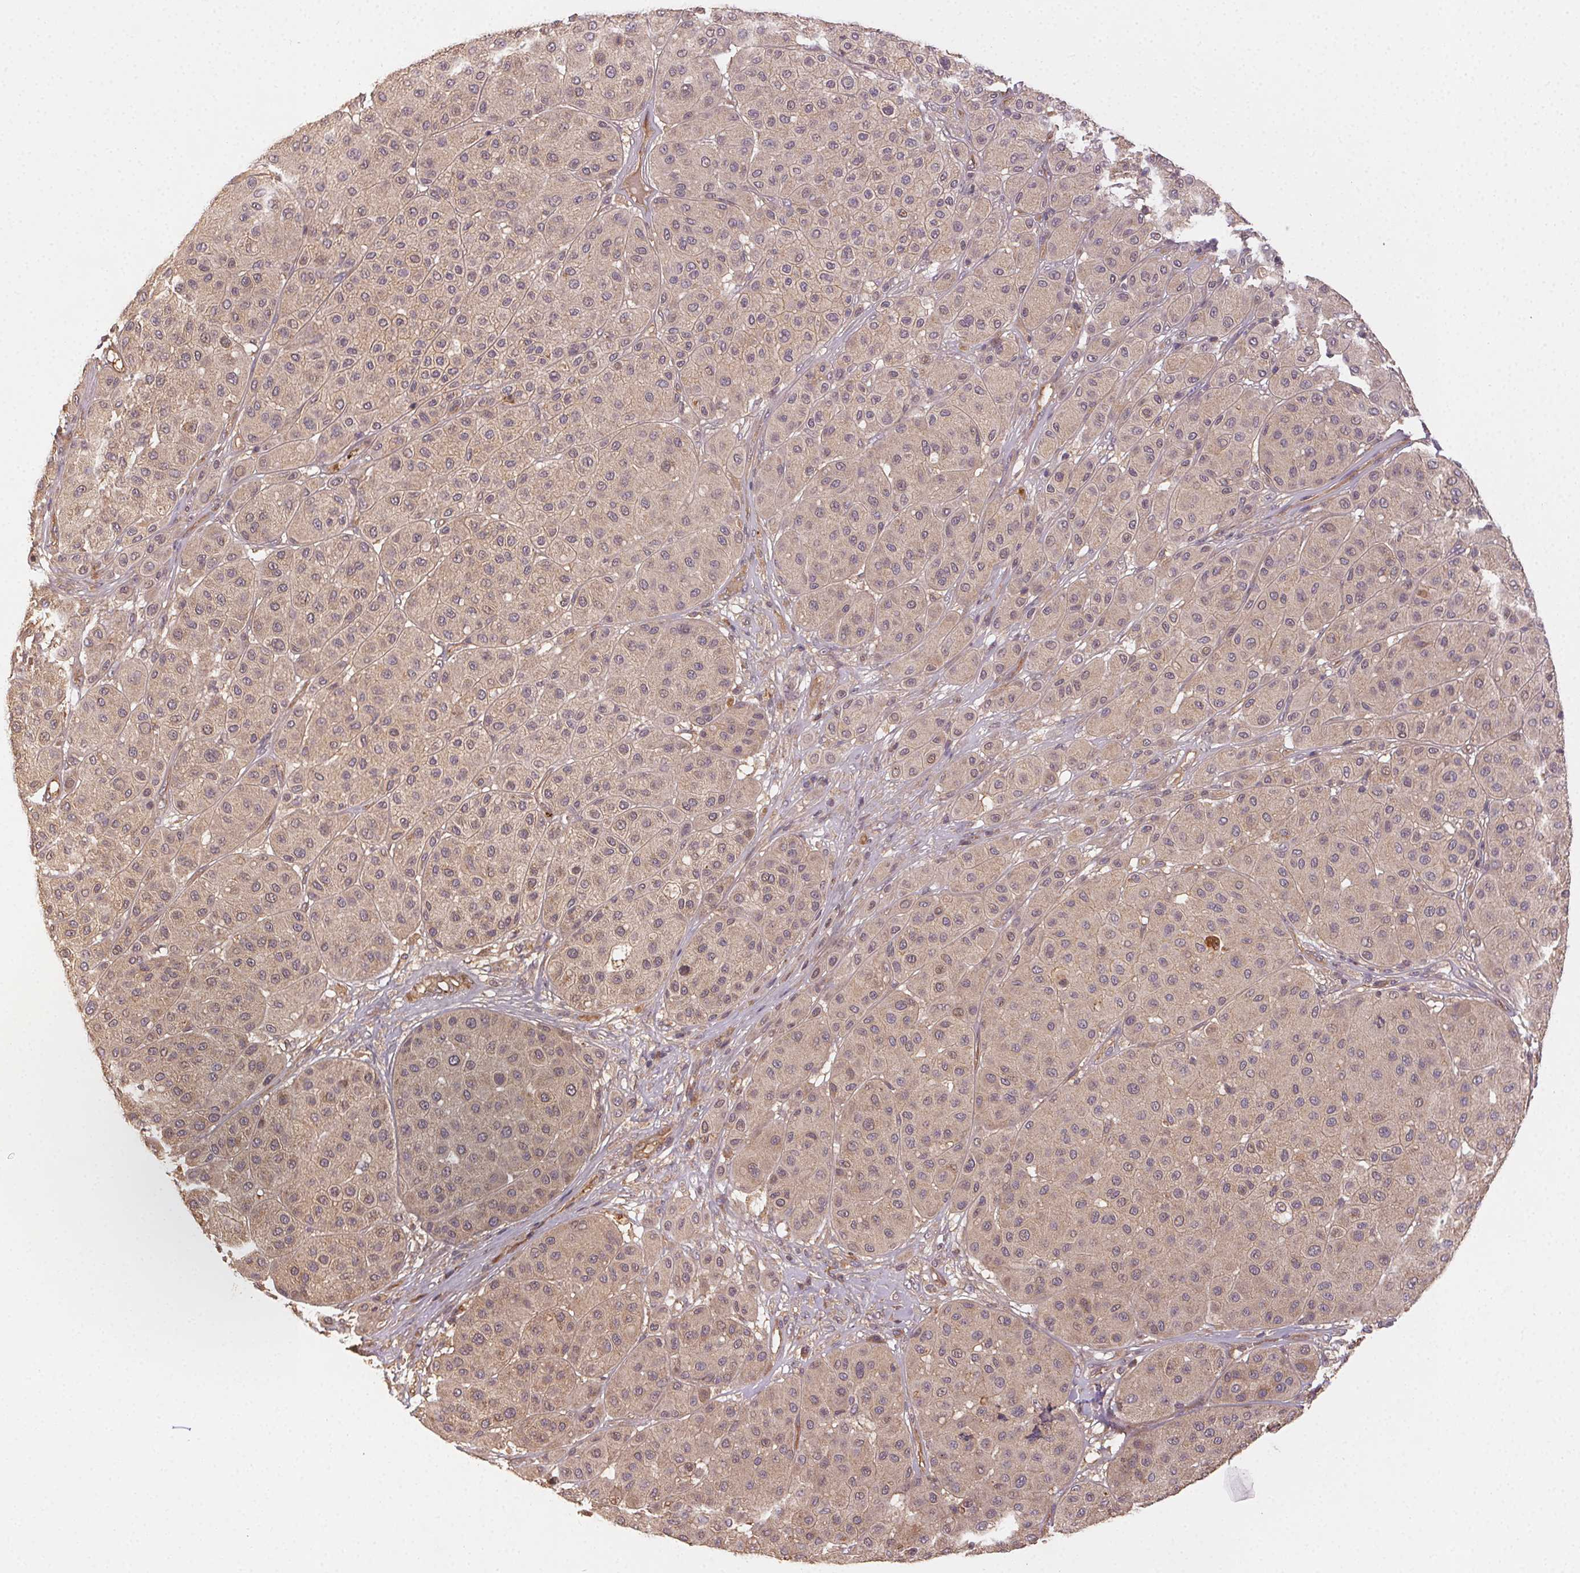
{"staining": {"intensity": "weak", "quantity": ">75%", "location": "cytoplasmic/membranous"}, "tissue": "melanoma", "cell_type": "Tumor cells", "image_type": "cancer", "snomed": [{"axis": "morphology", "description": "Malignant melanoma, Metastatic site"}, {"axis": "topography", "description": "Smooth muscle"}], "caption": "Immunohistochemistry (IHC) image of human melanoma stained for a protein (brown), which exhibits low levels of weak cytoplasmic/membranous positivity in approximately >75% of tumor cells.", "gene": "RALA", "patient": {"sex": "male", "age": 41}}